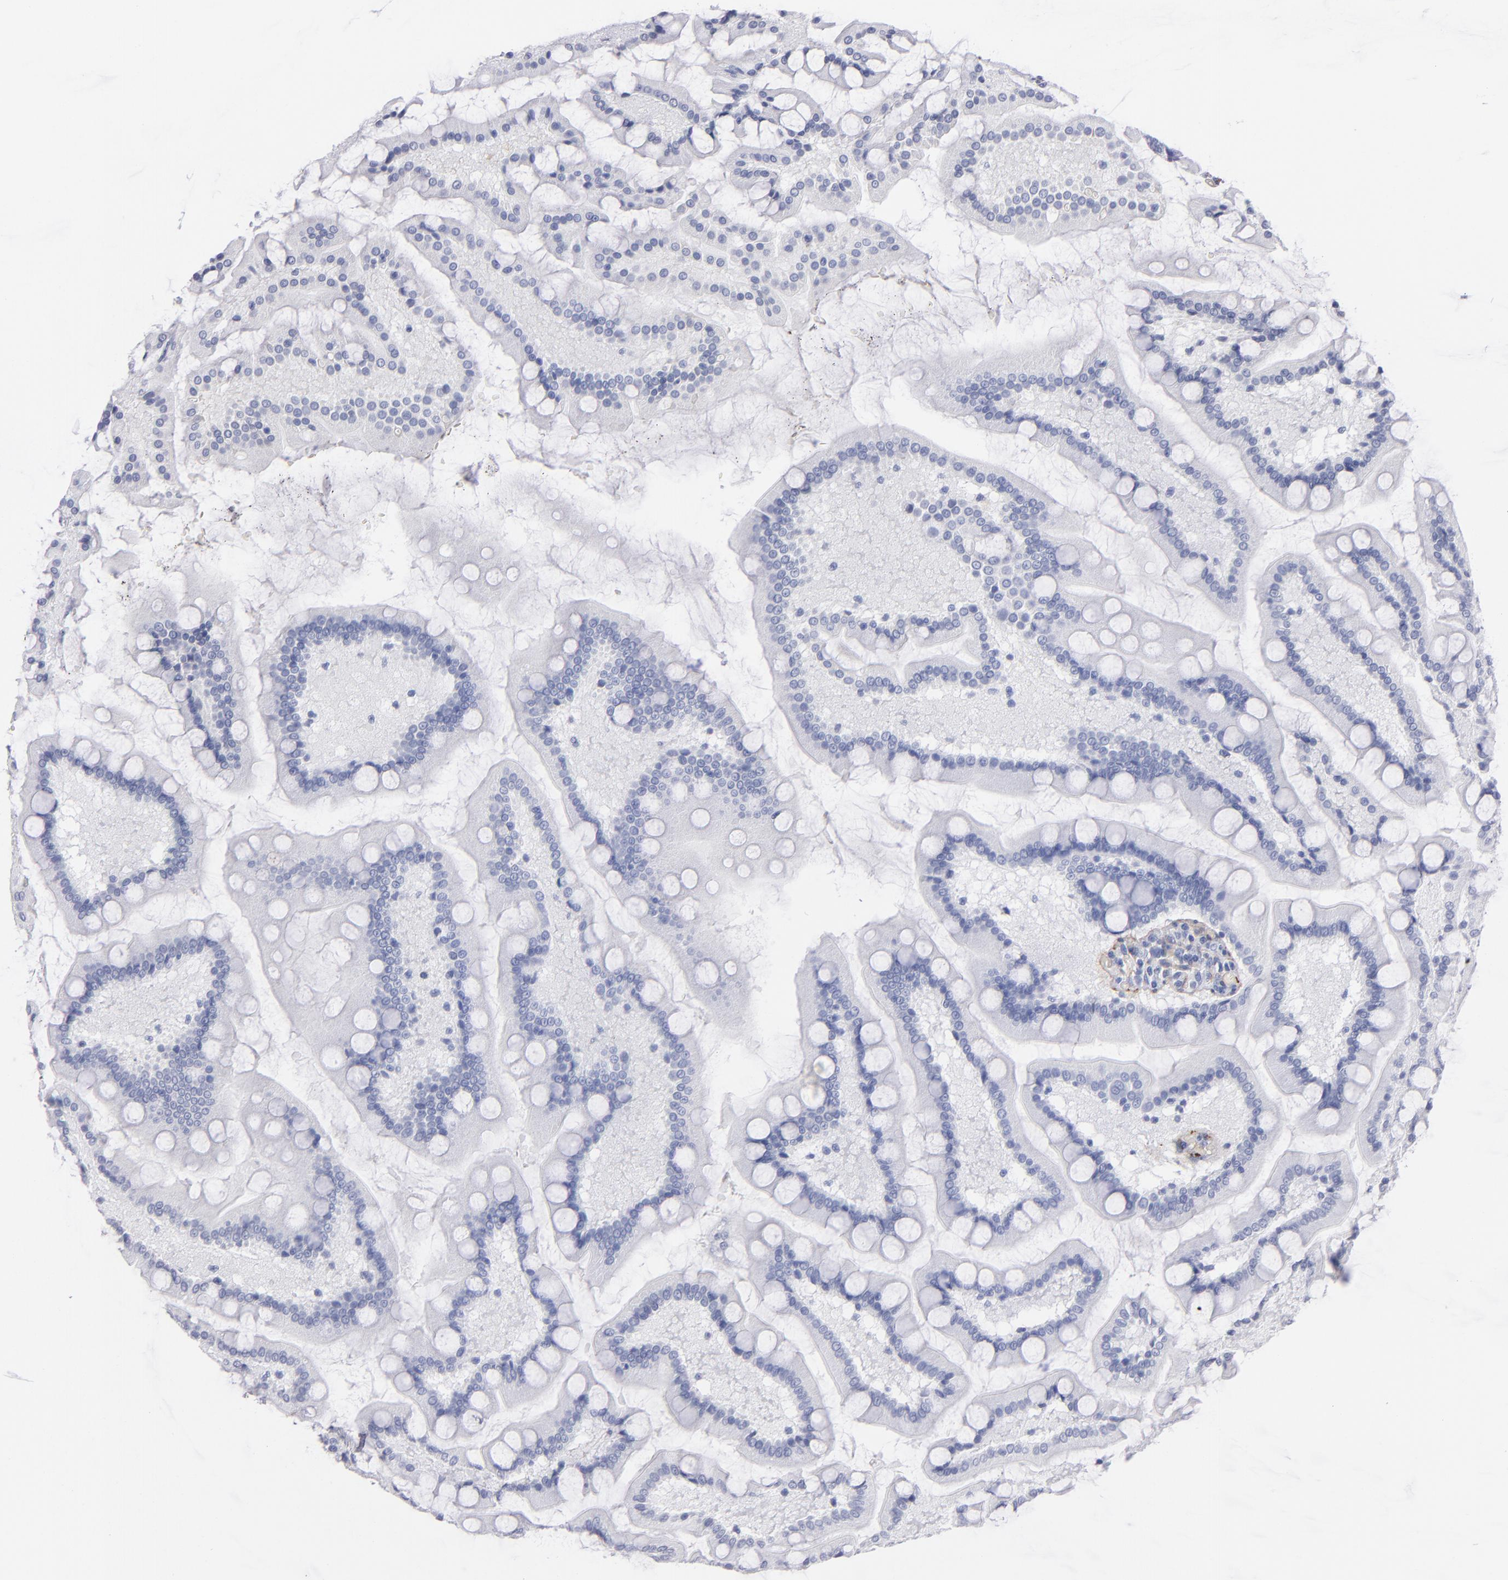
{"staining": {"intensity": "negative", "quantity": "none", "location": "none"}, "tissue": "small intestine", "cell_type": "Glandular cells", "image_type": "normal", "snomed": [{"axis": "morphology", "description": "Normal tissue, NOS"}, {"axis": "topography", "description": "Small intestine"}], "caption": "Glandular cells show no significant expression in benign small intestine.", "gene": "LAMC1", "patient": {"sex": "male", "age": 41}}